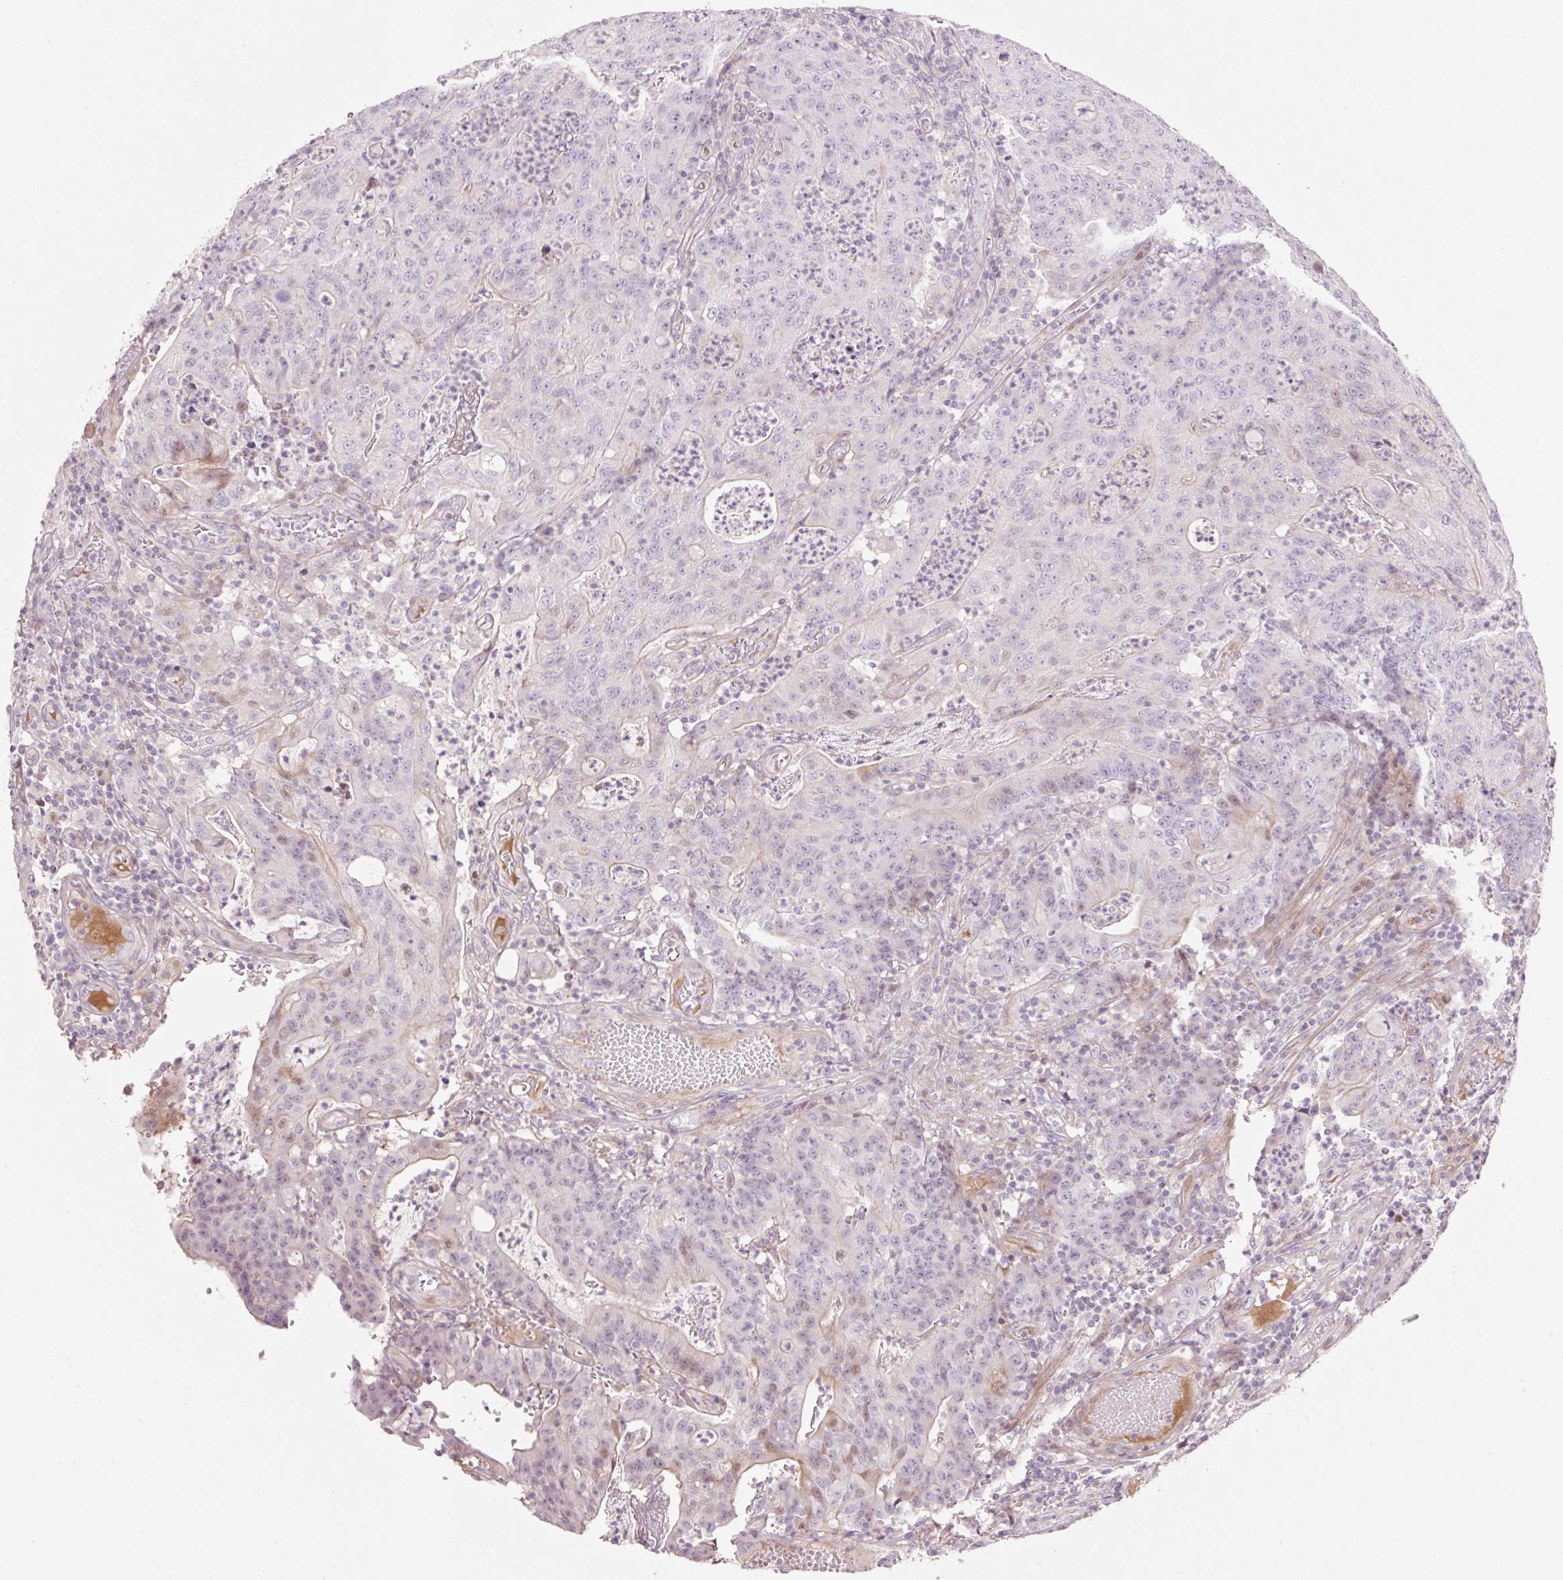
{"staining": {"intensity": "weak", "quantity": "<25%", "location": "nuclear"}, "tissue": "colorectal cancer", "cell_type": "Tumor cells", "image_type": "cancer", "snomed": [{"axis": "morphology", "description": "Adenocarcinoma, NOS"}, {"axis": "topography", "description": "Colon"}], "caption": "Tumor cells show no significant expression in colorectal cancer. (DAB immunohistochemistry (IHC) with hematoxylin counter stain).", "gene": "ZNF552", "patient": {"sex": "male", "age": 83}}